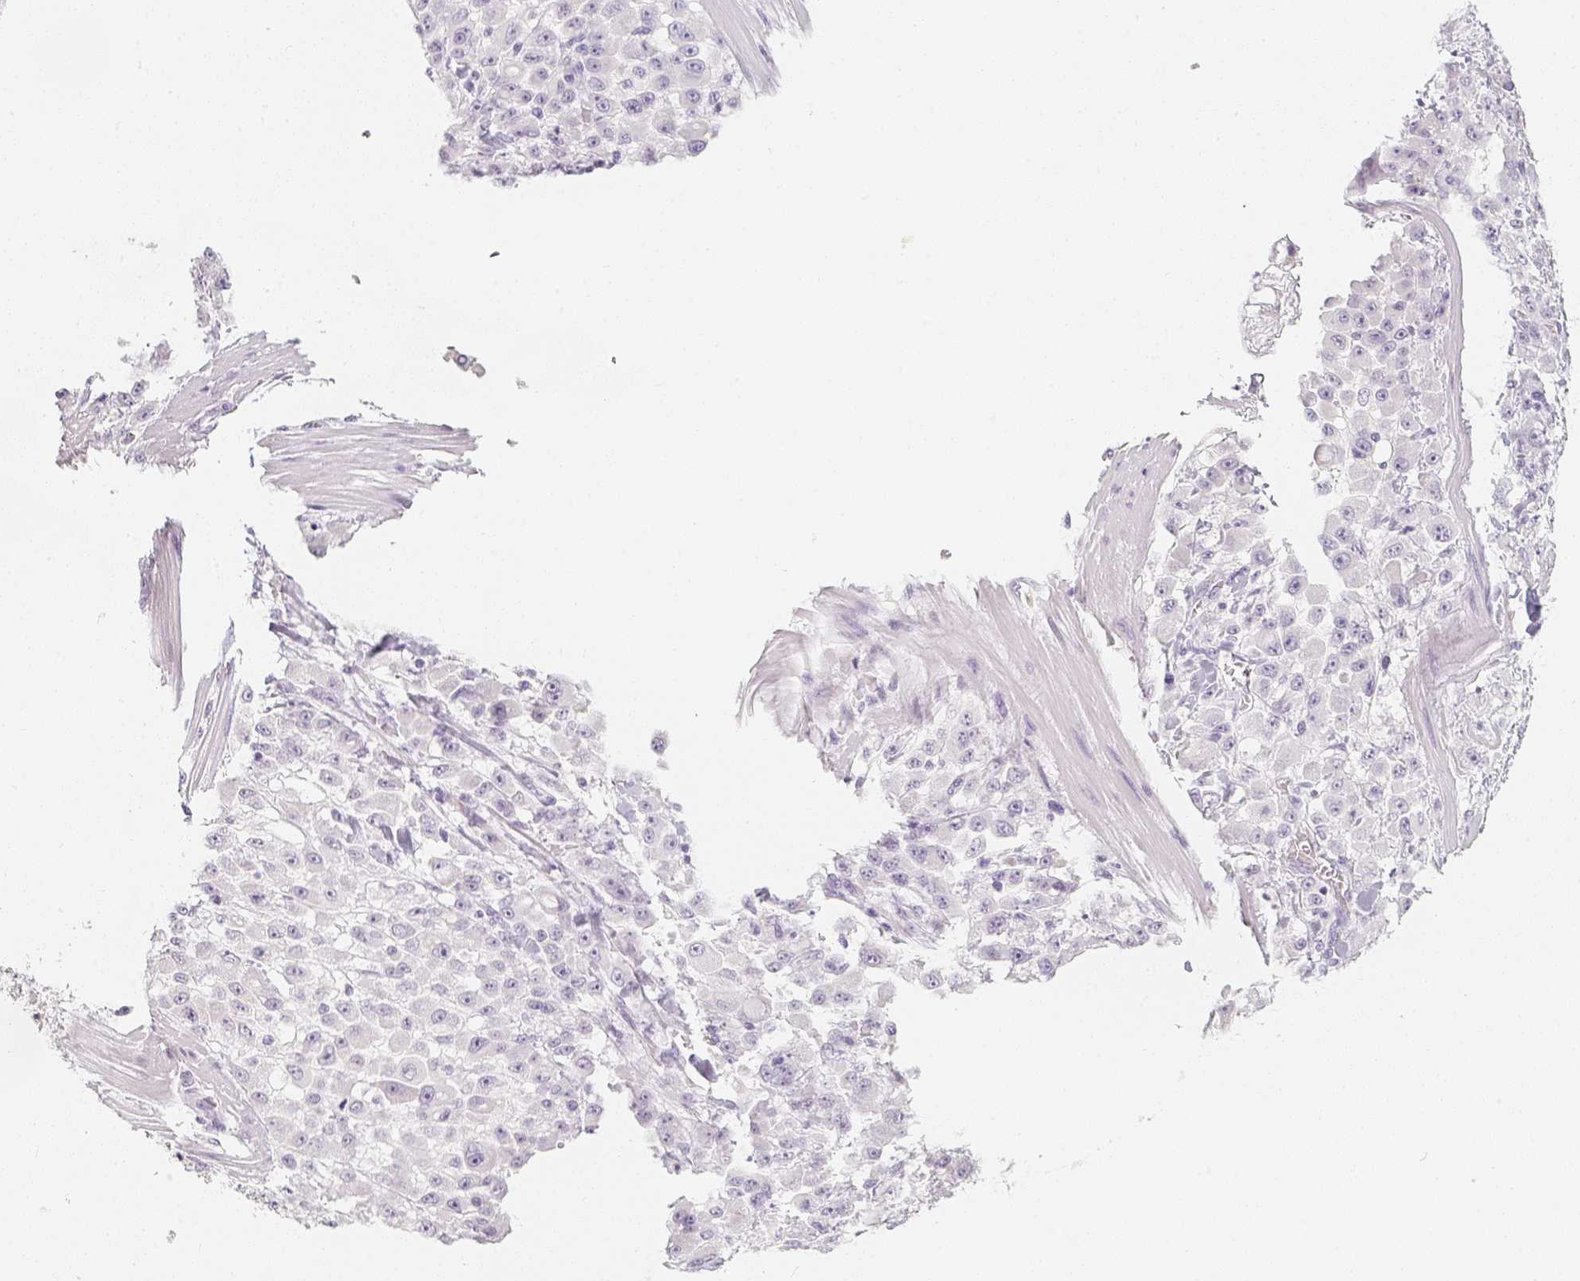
{"staining": {"intensity": "negative", "quantity": "none", "location": "none"}, "tissue": "stomach cancer", "cell_type": "Tumor cells", "image_type": "cancer", "snomed": [{"axis": "morphology", "description": "Adenocarcinoma, NOS"}, {"axis": "topography", "description": "Stomach"}], "caption": "DAB immunohistochemical staining of stomach adenocarcinoma demonstrates no significant staining in tumor cells.", "gene": "SLC18A1", "patient": {"sex": "female", "age": 76}}